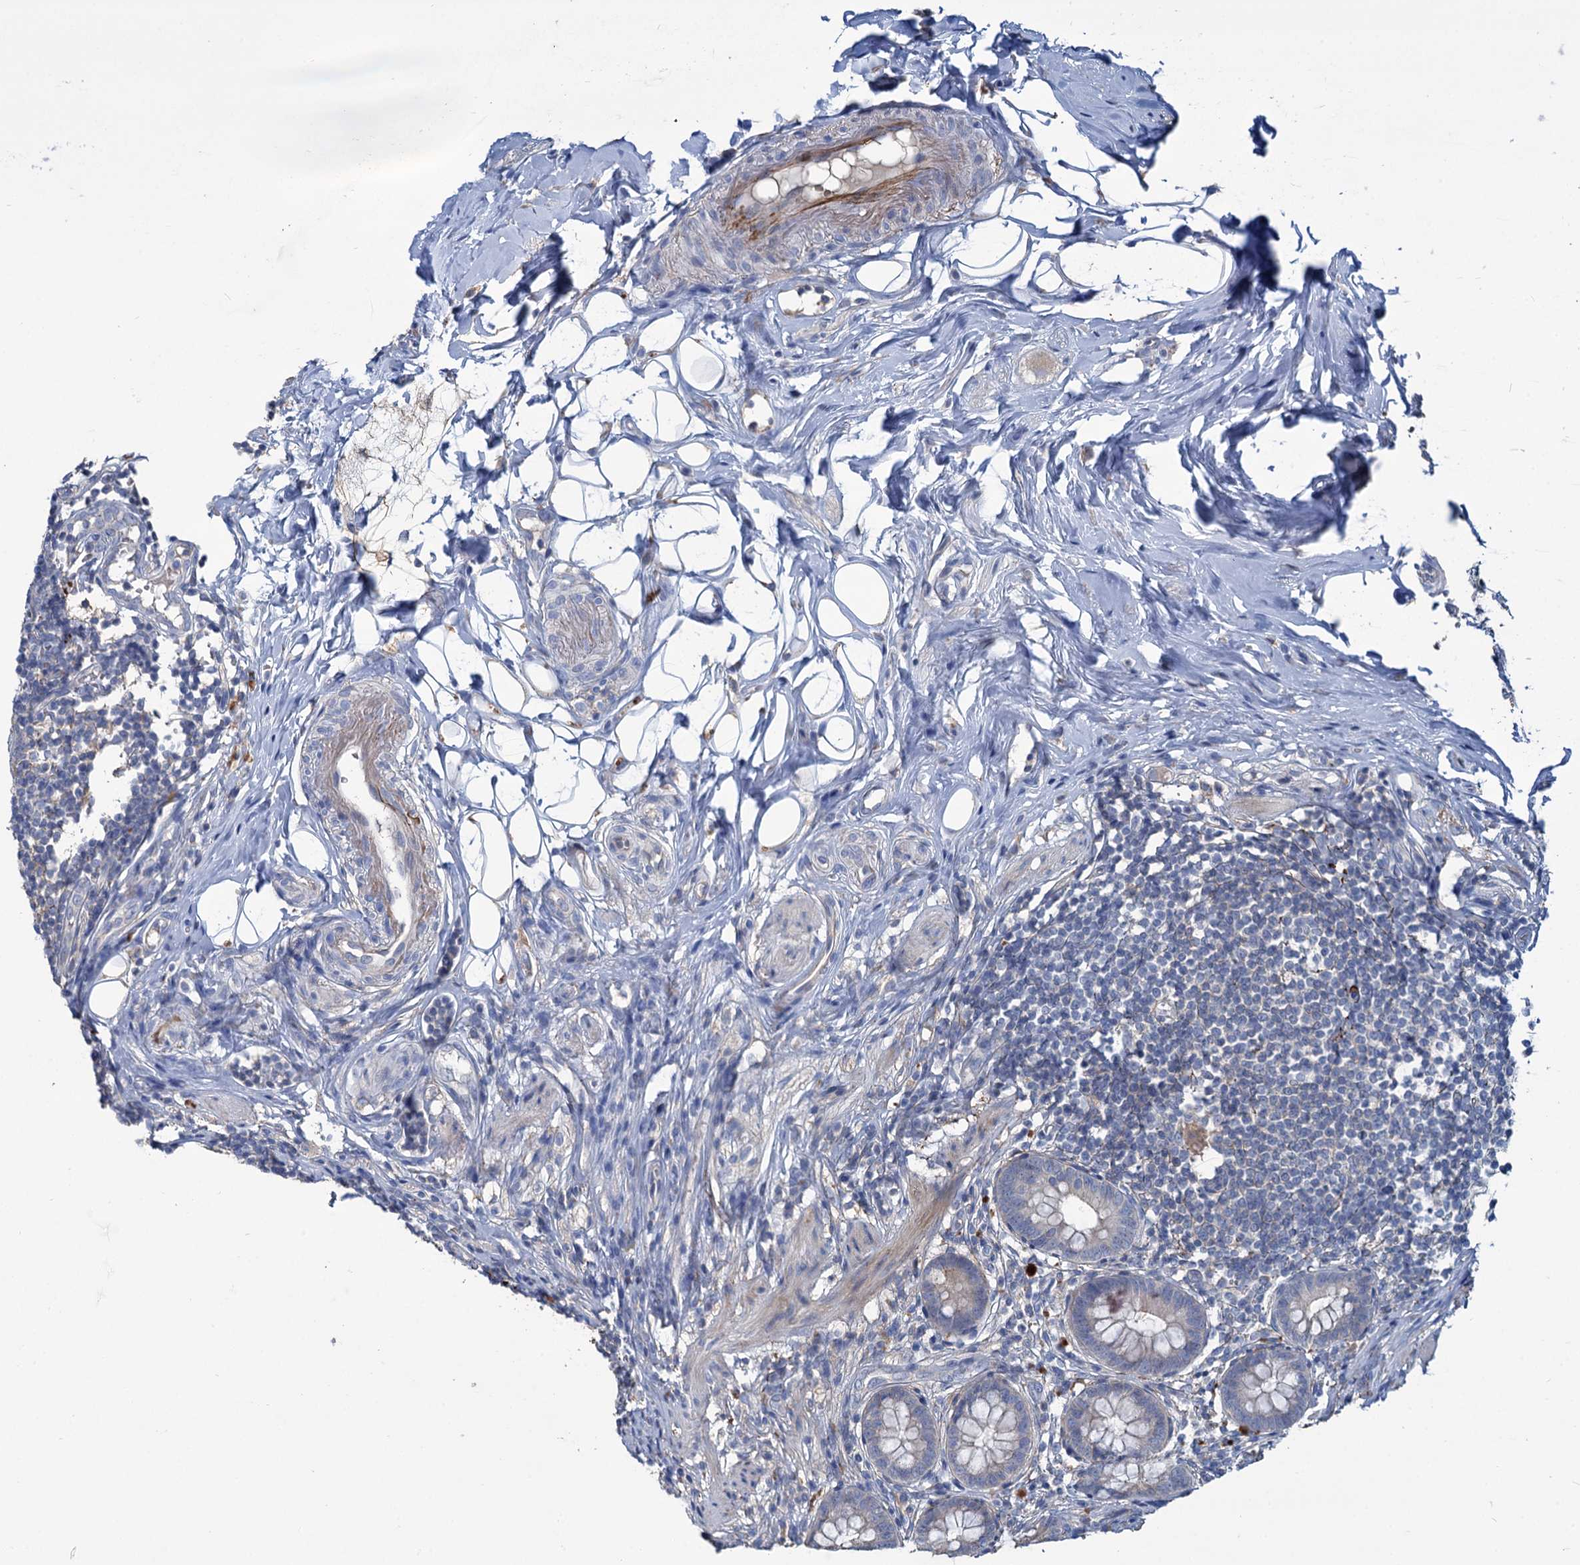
{"staining": {"intensity": "negative", "quantity": "none", "location": "none"}, "tissue": "appendix", "cell_type": "Glandular cells", "image_type": "normal", "snomed": [{"axis": "morphology", "description": "Normal tissue, NOS"}, {"axis": "topography", "description": "Appendix"}], "caption": "Glandular cells show no significant positivity in unremarkable appendix. (DAB immunohistochemistry visualized using brightfield microscopy, high magnification).", "gene": "URAD", "patient": {"sex": "female", "age": 62}}